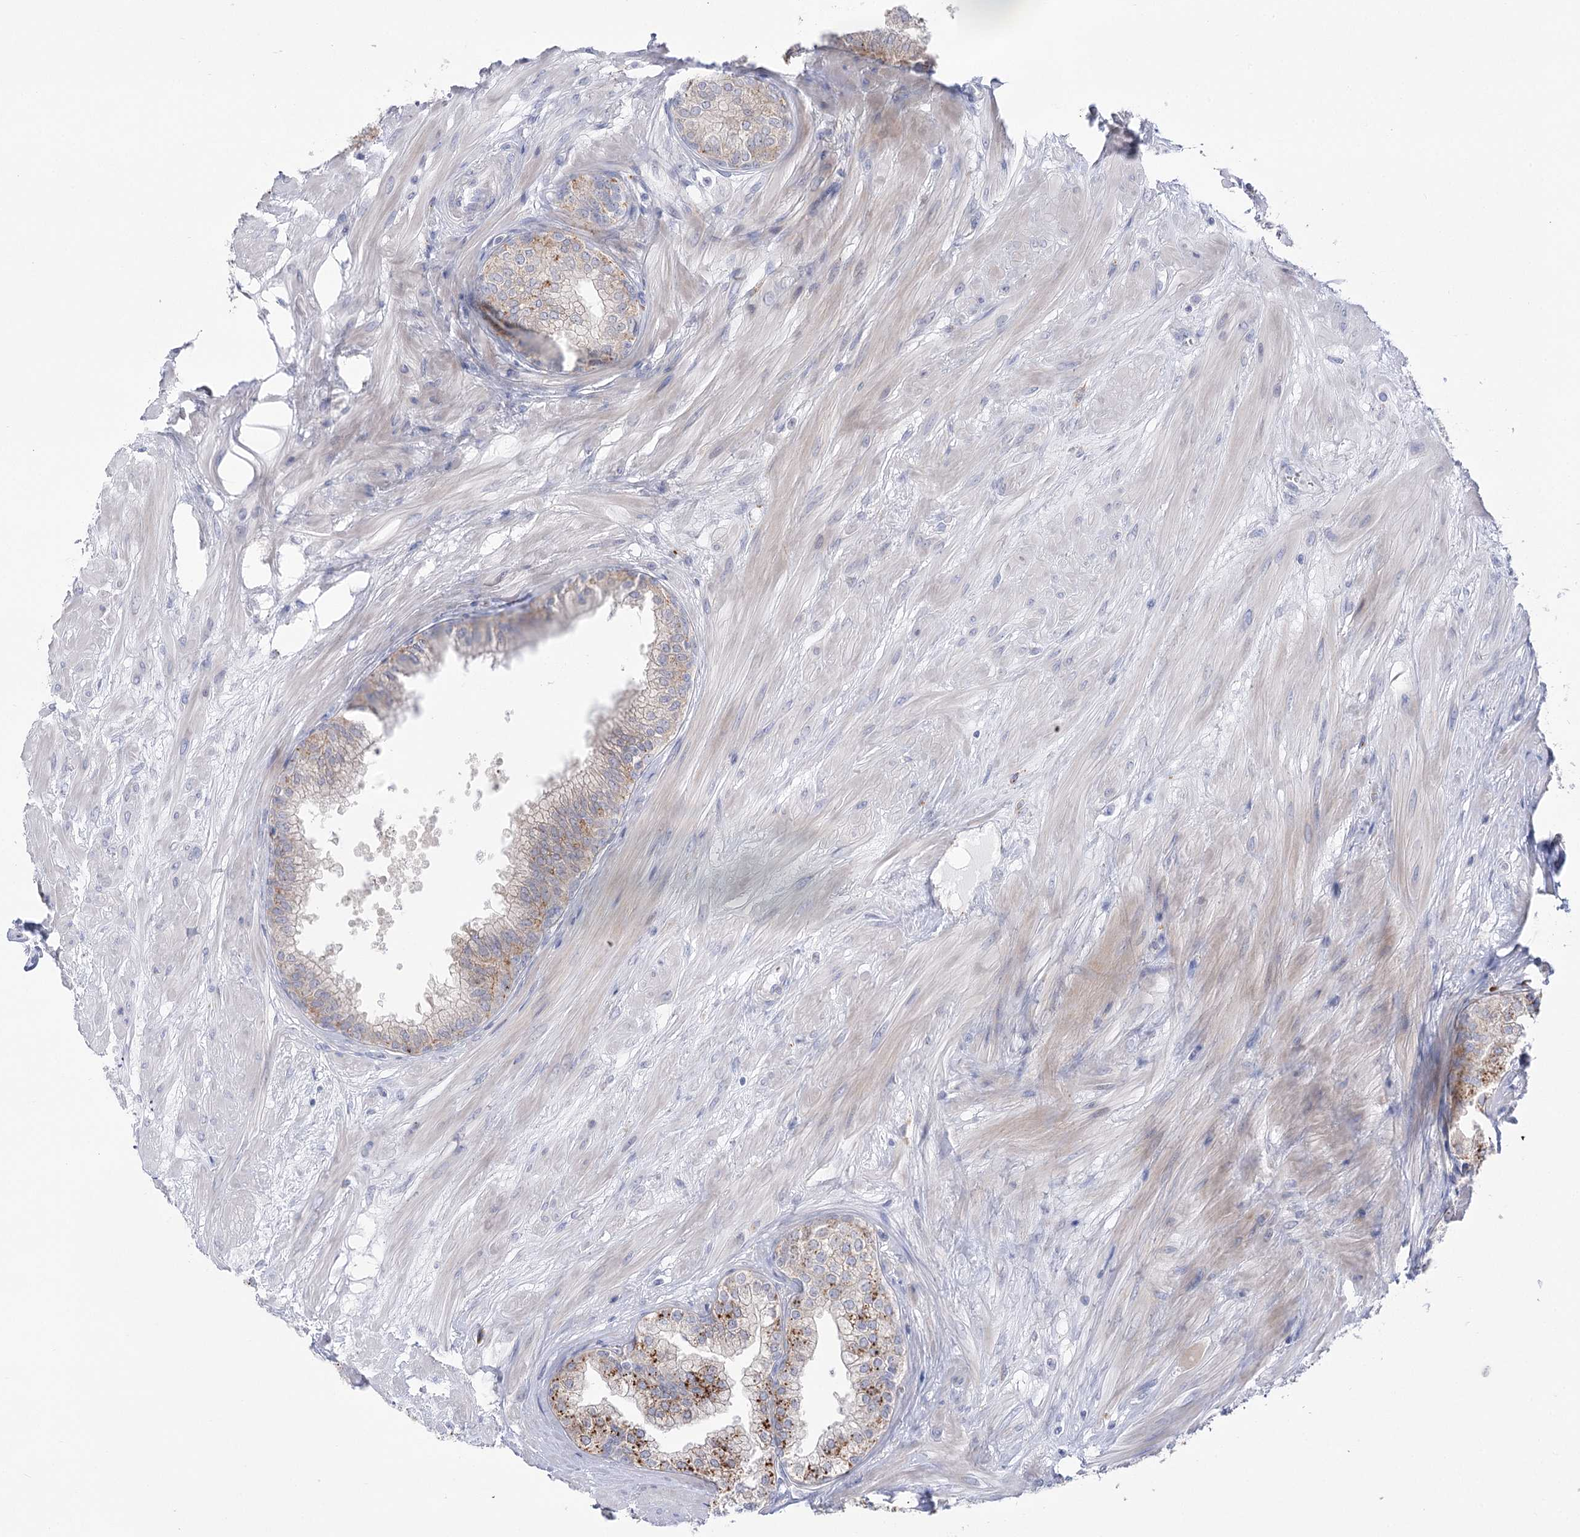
{"staining": {"intensity": "strong", "quantity": "25%-75%", "location": "cytoplasmic/membranous"}, "tissue": "prostate", "cell_type": "Glandular cells", "image_type": "normal", "snomed": [{"axis": "morphology", "description": "Normal tissue, NOS"}, {"axis": "topography", "description": "Prostate"}], "caption": "High-magnification brightfield microscopy of benign prostate stained with DAB (3,3'-diaminobenzidine) (brown) and counterstained with hematoxylin (blue). glandular cells exhibit strong cytoplasmic/membranous positivity is identified in approximately25%-75% of cells. The staining was performed using DAB (3,3'-diaminobenzidine) to visualize the protein expression in brown, while the nuclei were stained in blue with hematoxylin (Magnification: 20x).", "gene": "SIAE", "patient": {"sex": "male", "age": 60}}